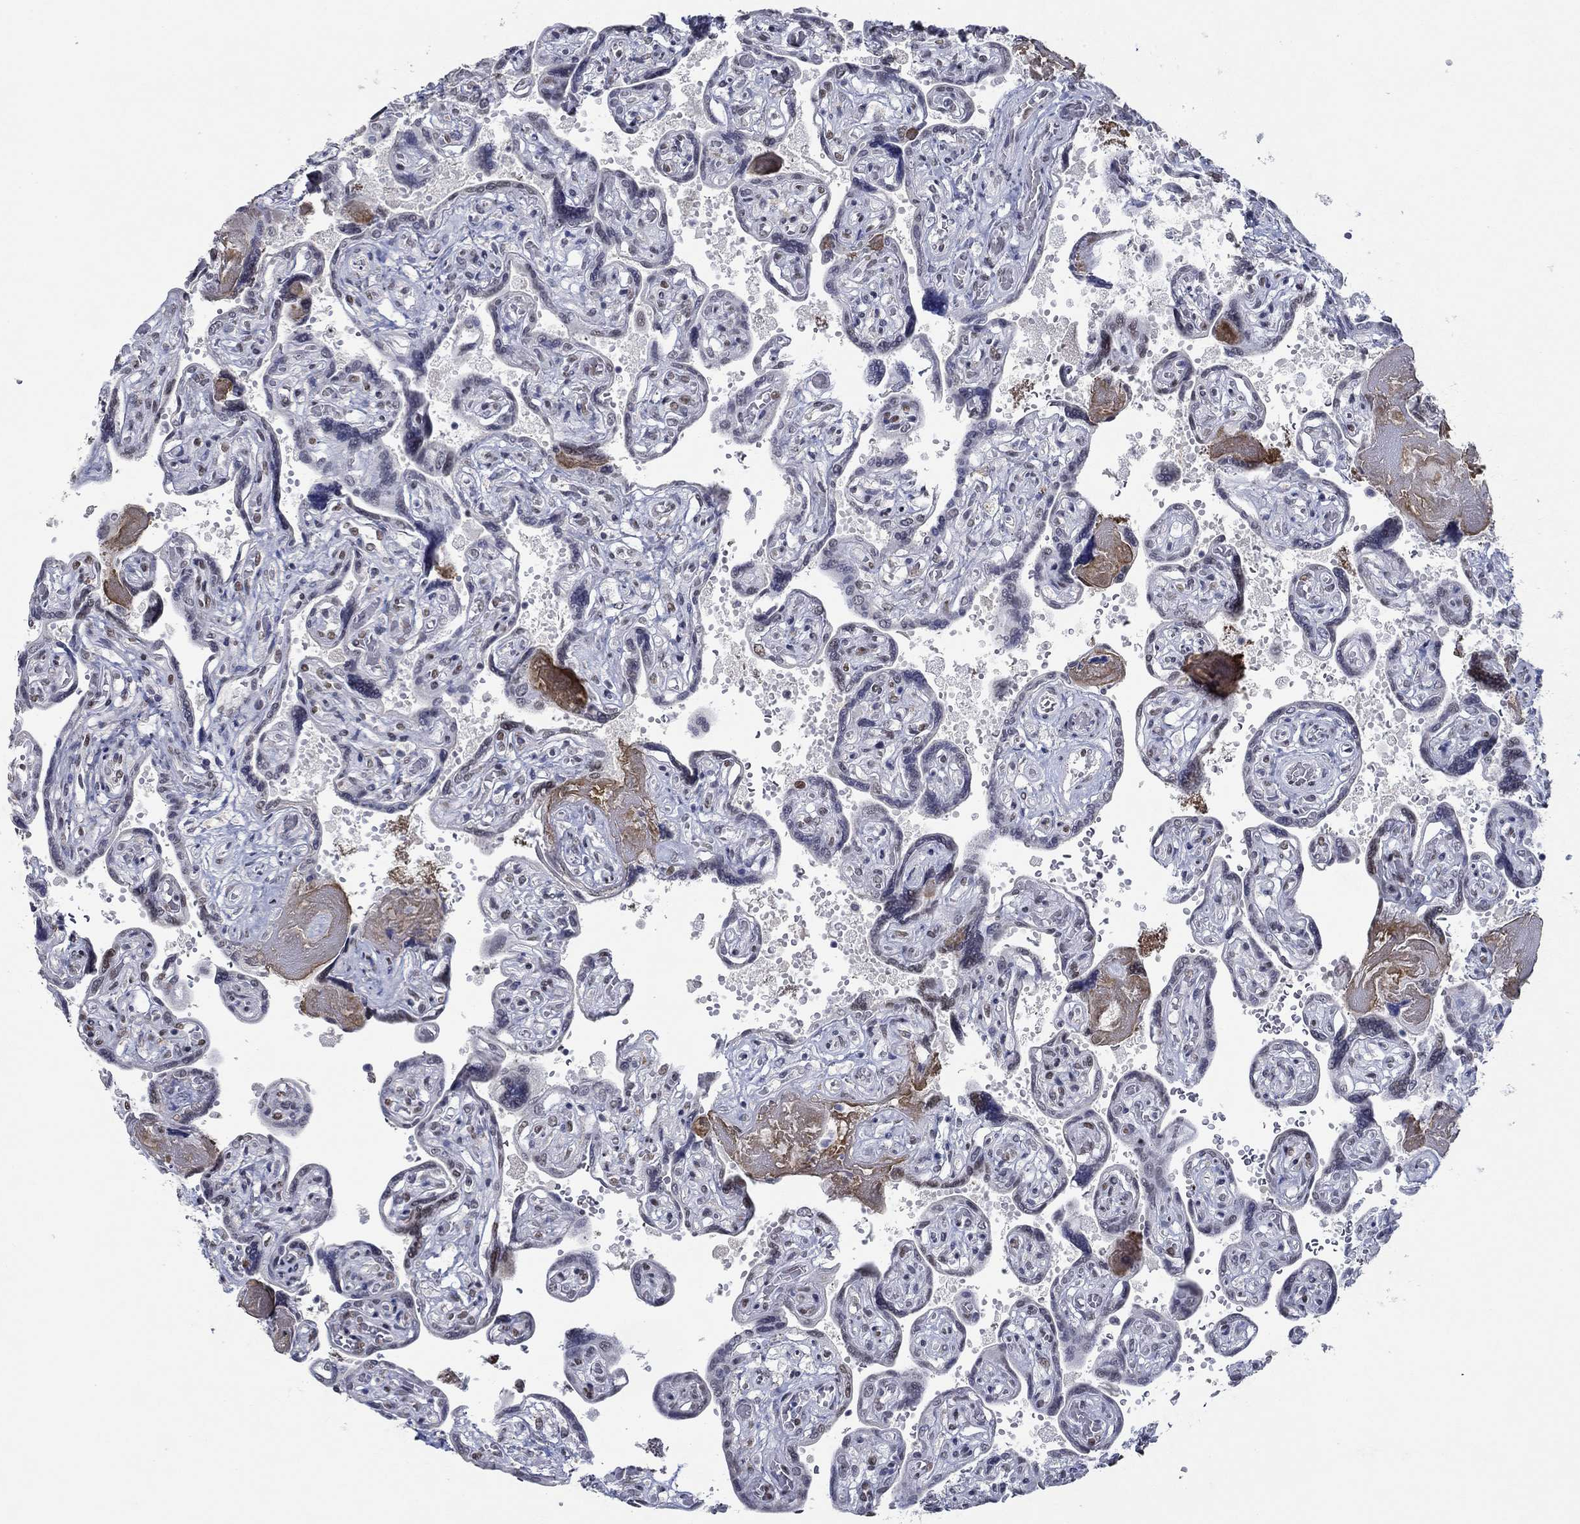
{"staining": {"intensity": "strong", "quantity": "<25%", "location": "nuclear"}, "tissue": "placenta", "cell_type": "Decidual cells", "image_type": "normal", "snomed": [{"axis": "morphology", "description": "Normal tissue, NOS"}, {"axis": "topography", "description": "Placenta"}], "caption": "Immunohistochemistry of unremarkable placenta exhibits medium levels of strong nuclear positivity in about <25% of decidual cells.", "gene": "GATA2", "patient": {"sex": "female", "age": 32}}